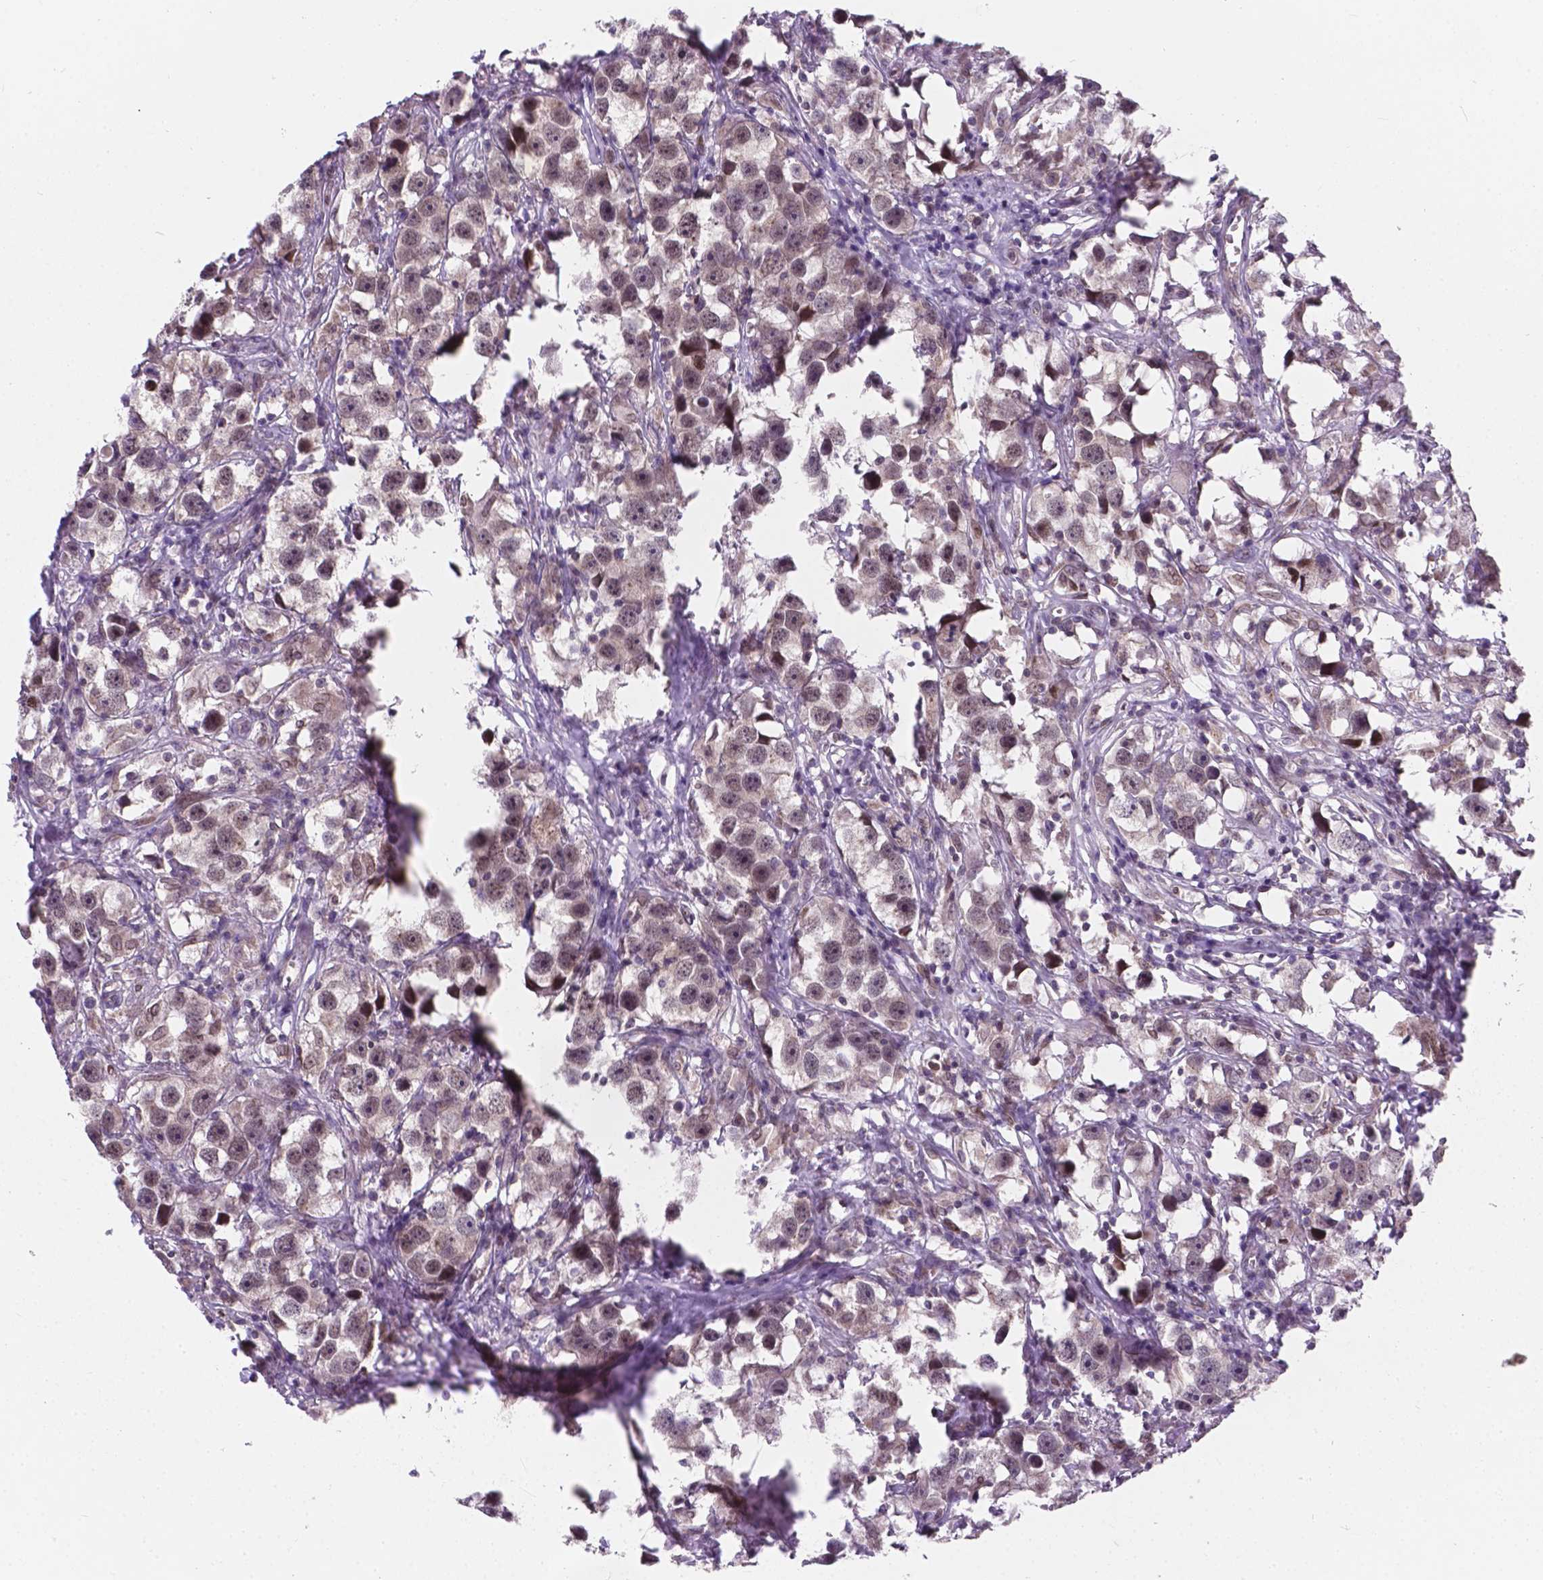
{"staining": {"intensity": "weak", "quantity": ">75%", "location": "nuclear"}, "tissue": "testis cancer", "cell_type": "Tumor cells", "image_type": "cancer", "snomed": [{"axis": "morphology", "description": "Seminoma, NOS"}, {"axis": "topography", "description": "Testis"}], "caption": "Human testis cancer stained with a brown dye demonstrates weak nuclear positive expression in approximately >75% of tumor cells.", "gene": "MRPL33", "patient": {"sex": "male", "age": 49}}